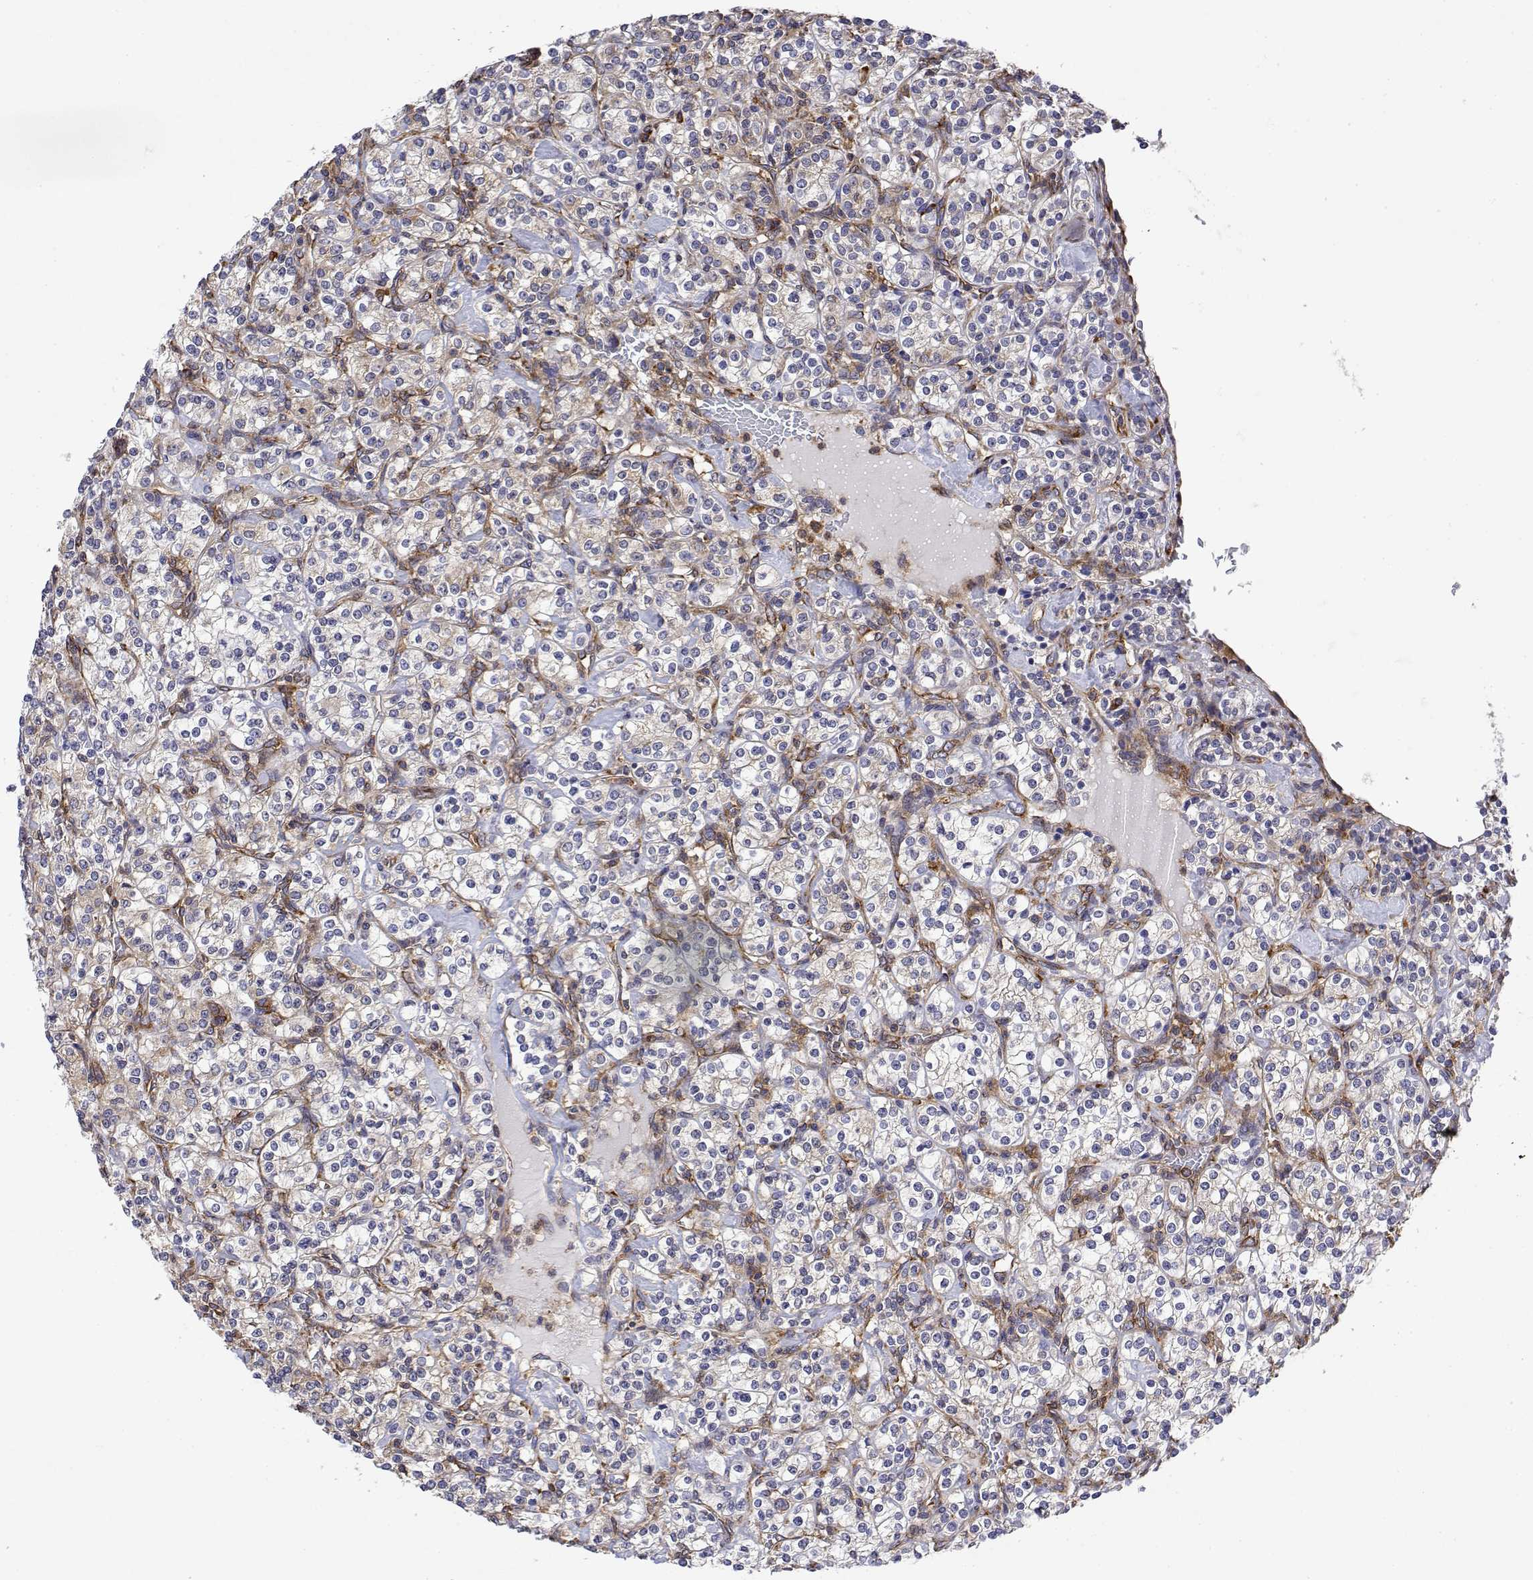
{"staining": {"intensity": "negative", "quantity": "none", "location": "none"}, "tissue": "renal cancer", "cell_type": "Tumor cells", "image_type": "cancer", "snomed": [{"axis": "morphology", "description": "Adenocarcinoma, NOS"}, {"axis": "topography", "description": "Kidney"}], "caption": "This is an immunohistochemistry micrograph of human adenocarcinoma (renal). There is no positivity in tumor cells.", "gene": "EEF1G", "patient": {"sex": "male", "age": 77}}